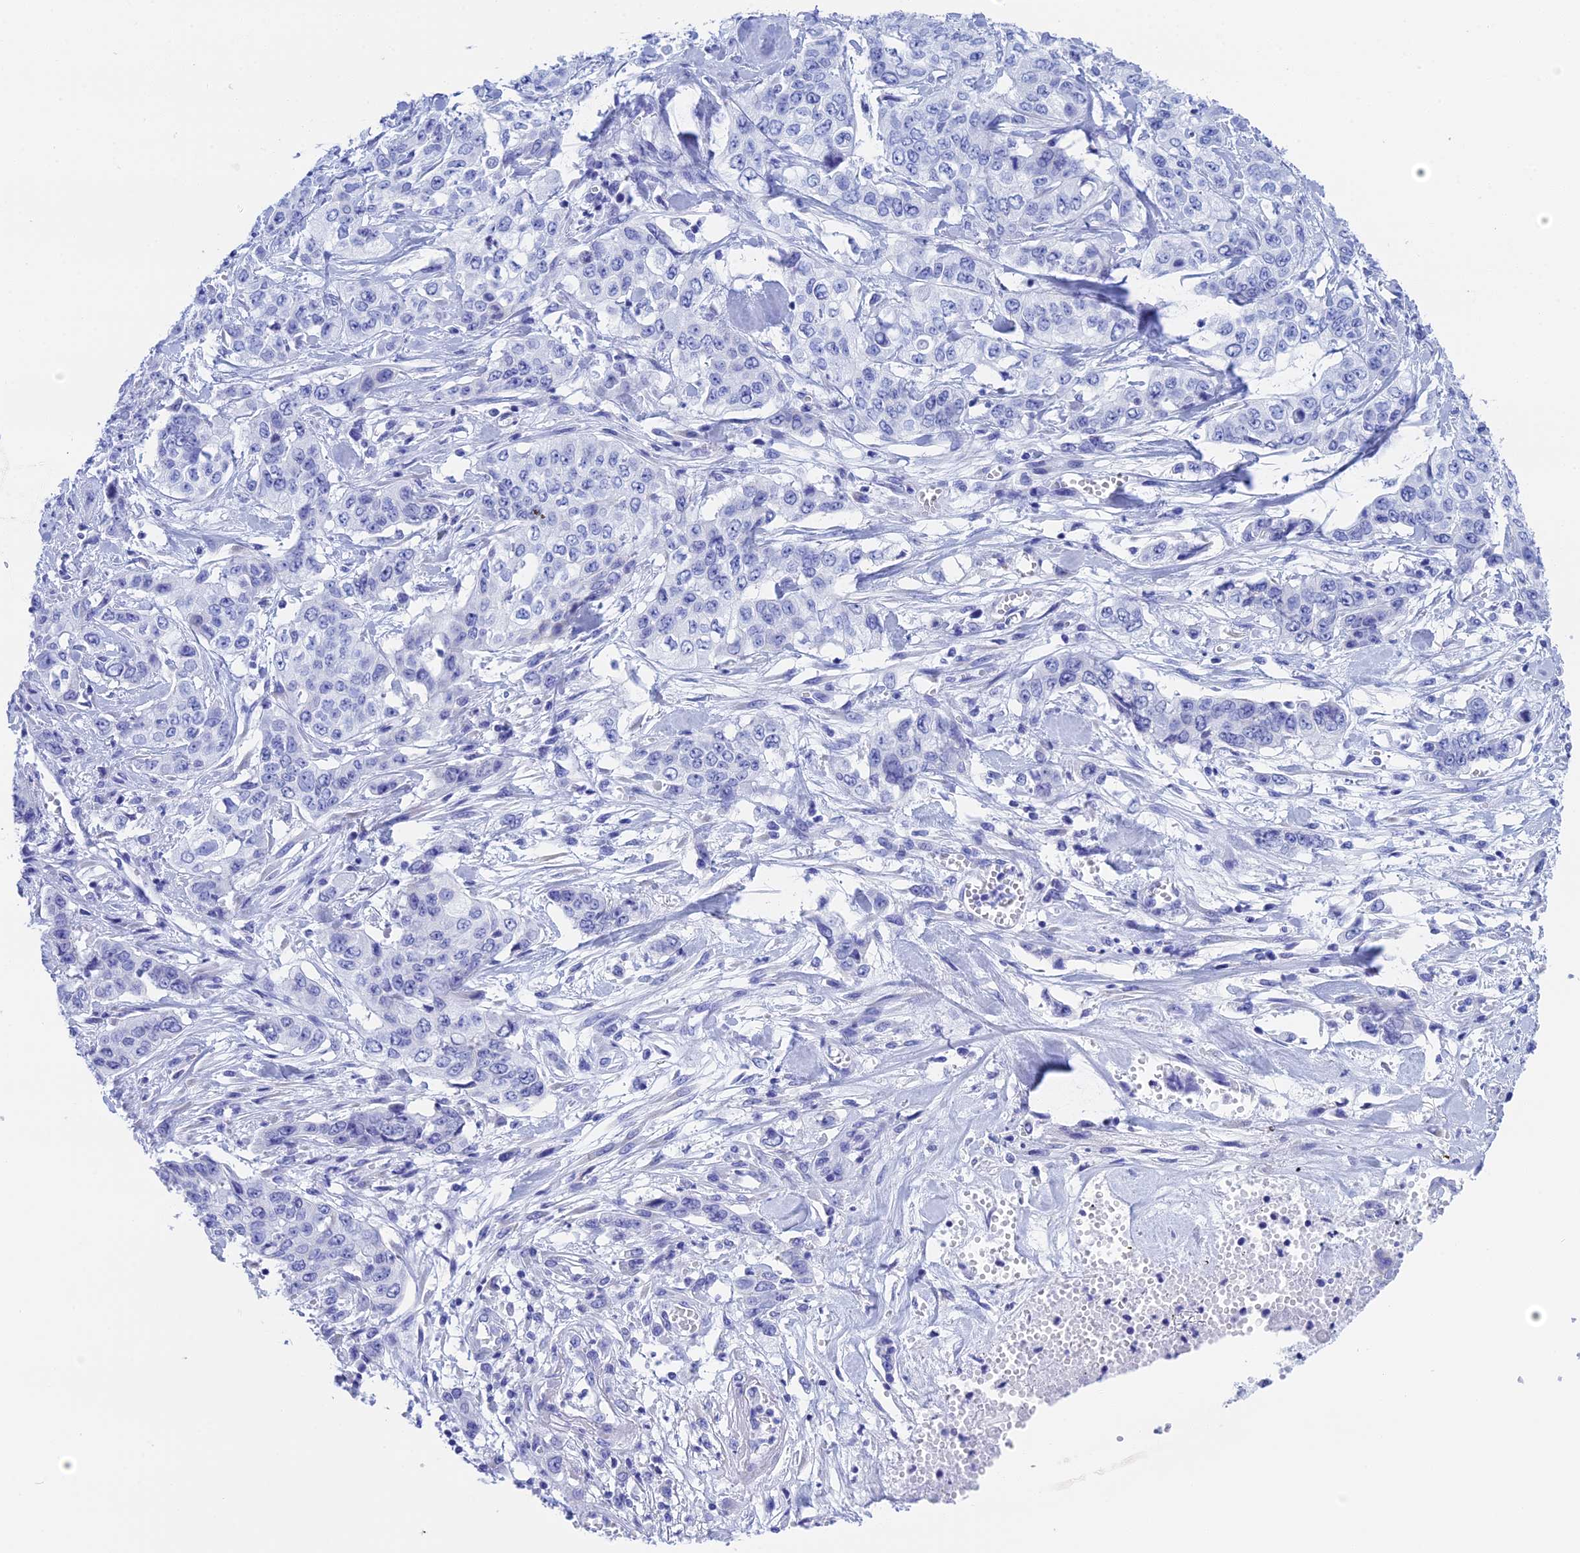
{"staining": {"intensity": "negative", "quantity": "none", "location": "none"}, "tissue": "stomach cancer", "cell_type": "Tumor cells", "image_type": "cancer", "snomed": [{"axis": "morphology", "description": "Adenocarcinoma, NOS"}, {"axis": "topography", "description": "Stomach, upper"}], "caption": "Immunohistochemistry (IHC) micrograph of neoplastic tissue: human adenocarcinoma (stomach) stained with DAB (3,3'-diaminobenzidine) exhibits no significant protein expression in tumor cells. Brightfield microscopy of IHC stained with DAB (brown) and hematoxylin (blue), captured at high magnification.", "gene": "TEX101", "patient": {"sex": "male", "age": 62}}